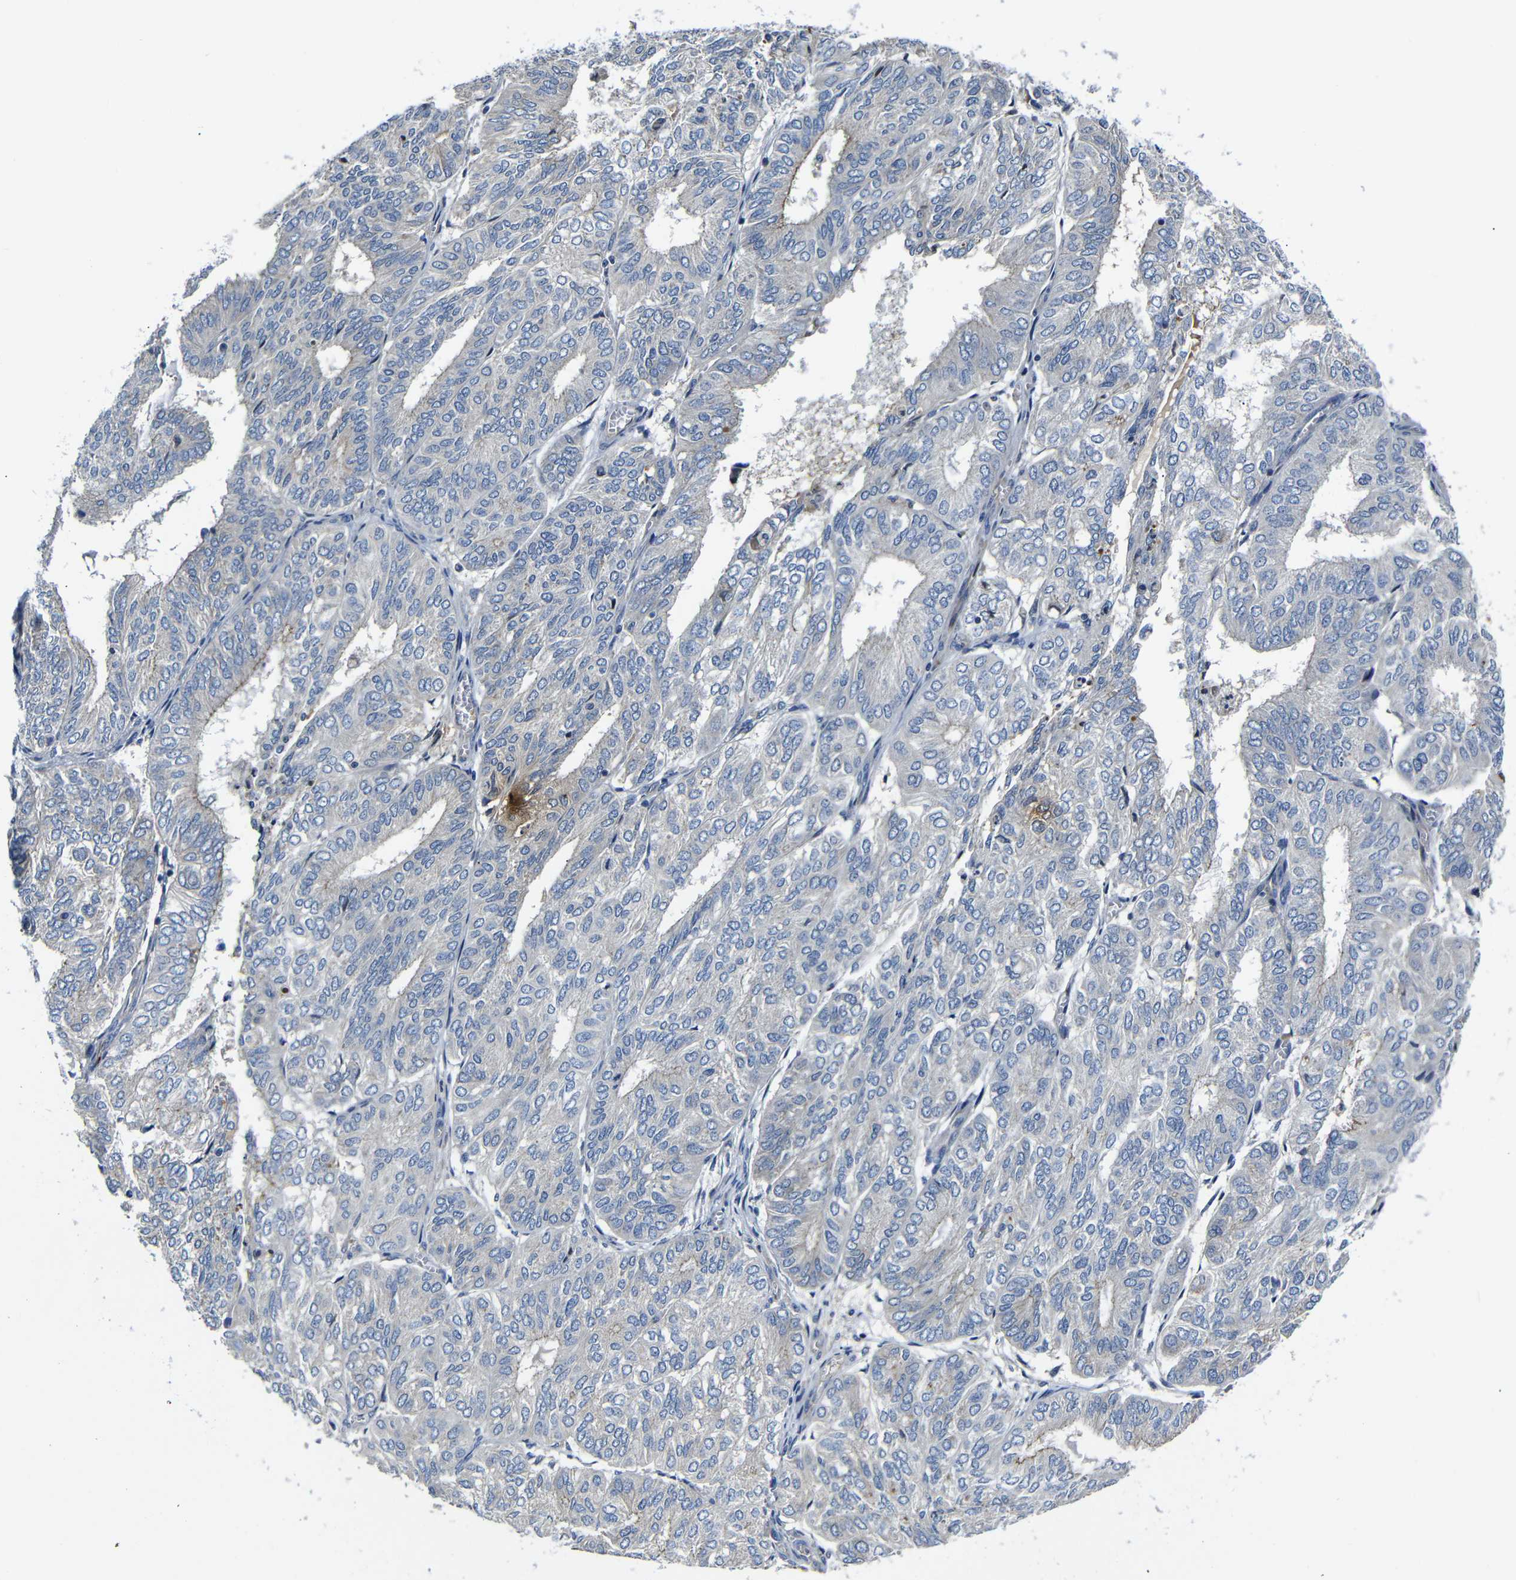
{"staining": {"intensity": "weak", "quantity": "25%-75%", "location": "cytoplasmic/membranous"}, "tissue": "endometrial cancer", "cell_type": "Tumor cells", "image_type": "cancer", "snomed": [{"axis": "morphology", "description": "Adenocarcinoma, NOS"}, {"axis": "topography", "description": "Uterus"}], "caption": "Protein expression analysis of endometrial cancer displays weak cytoplasmic/membranous staining in about 25%-75% of tumor cells. (Stains: DAB (3,3'-diaminobenzidine) in brown, nuclei in blue, Microscopy: brightfield microscopy at high magnification).", "gene": "AFDN", "patient": {"sex": "female", "age": 60}}